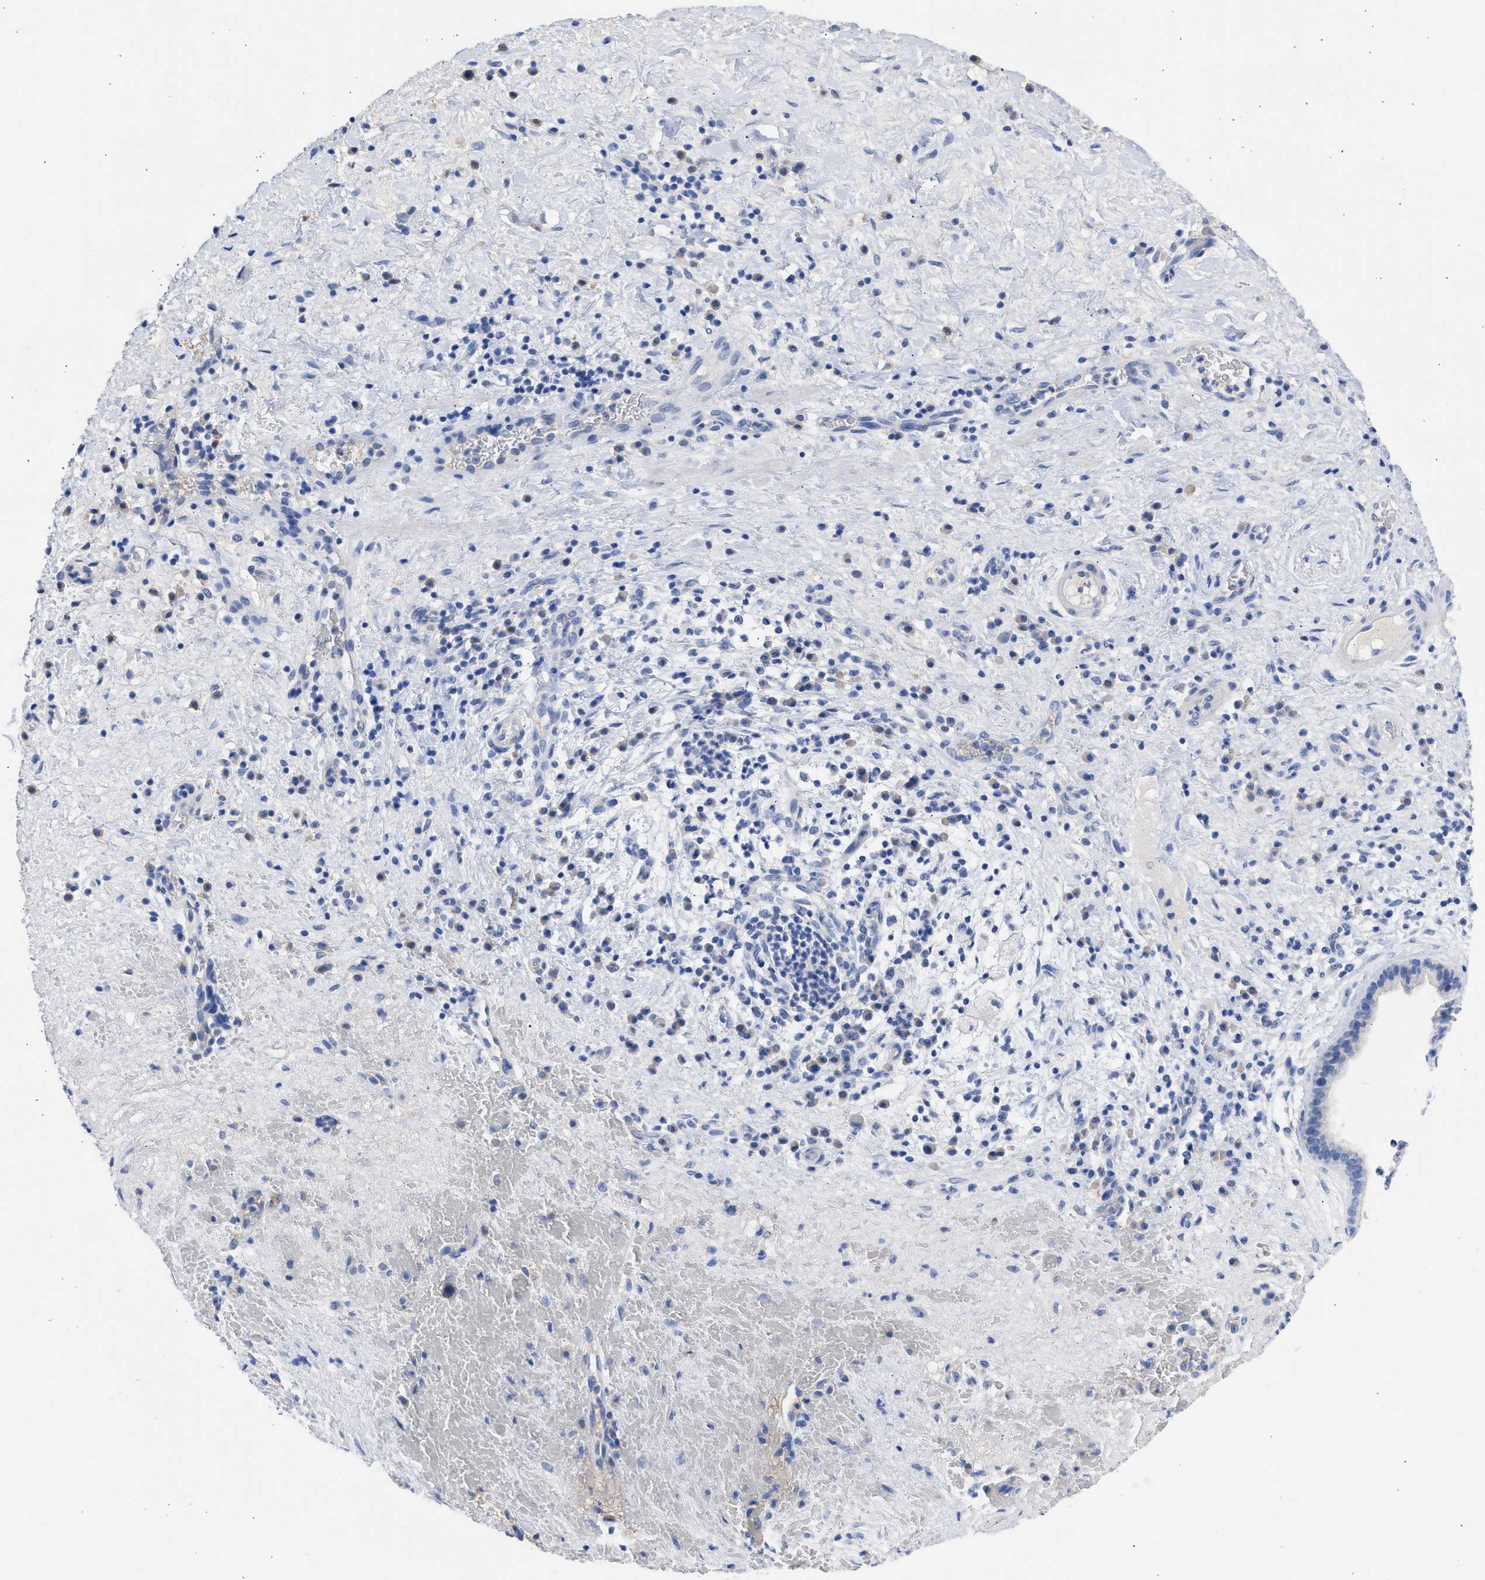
{"staining": {"intensity": "negative", "quantity": "none", "location": "none"}, "tissue": "liver cancer", "cell_type": "Tumor cells", "image_type": "cancer", "snomed": [{"axis": "morphology", "description": "Cholangiocarcinoma"}, {"axis": "topography", "description": "Liver"}], "caption": "IHC micrograph of human liver cholangiocarcinoma stained for a protein (brown), which displays no staining in tumor cells.", "gene": "RSPH1", "patient": {"sex": "female", "age": 38}}